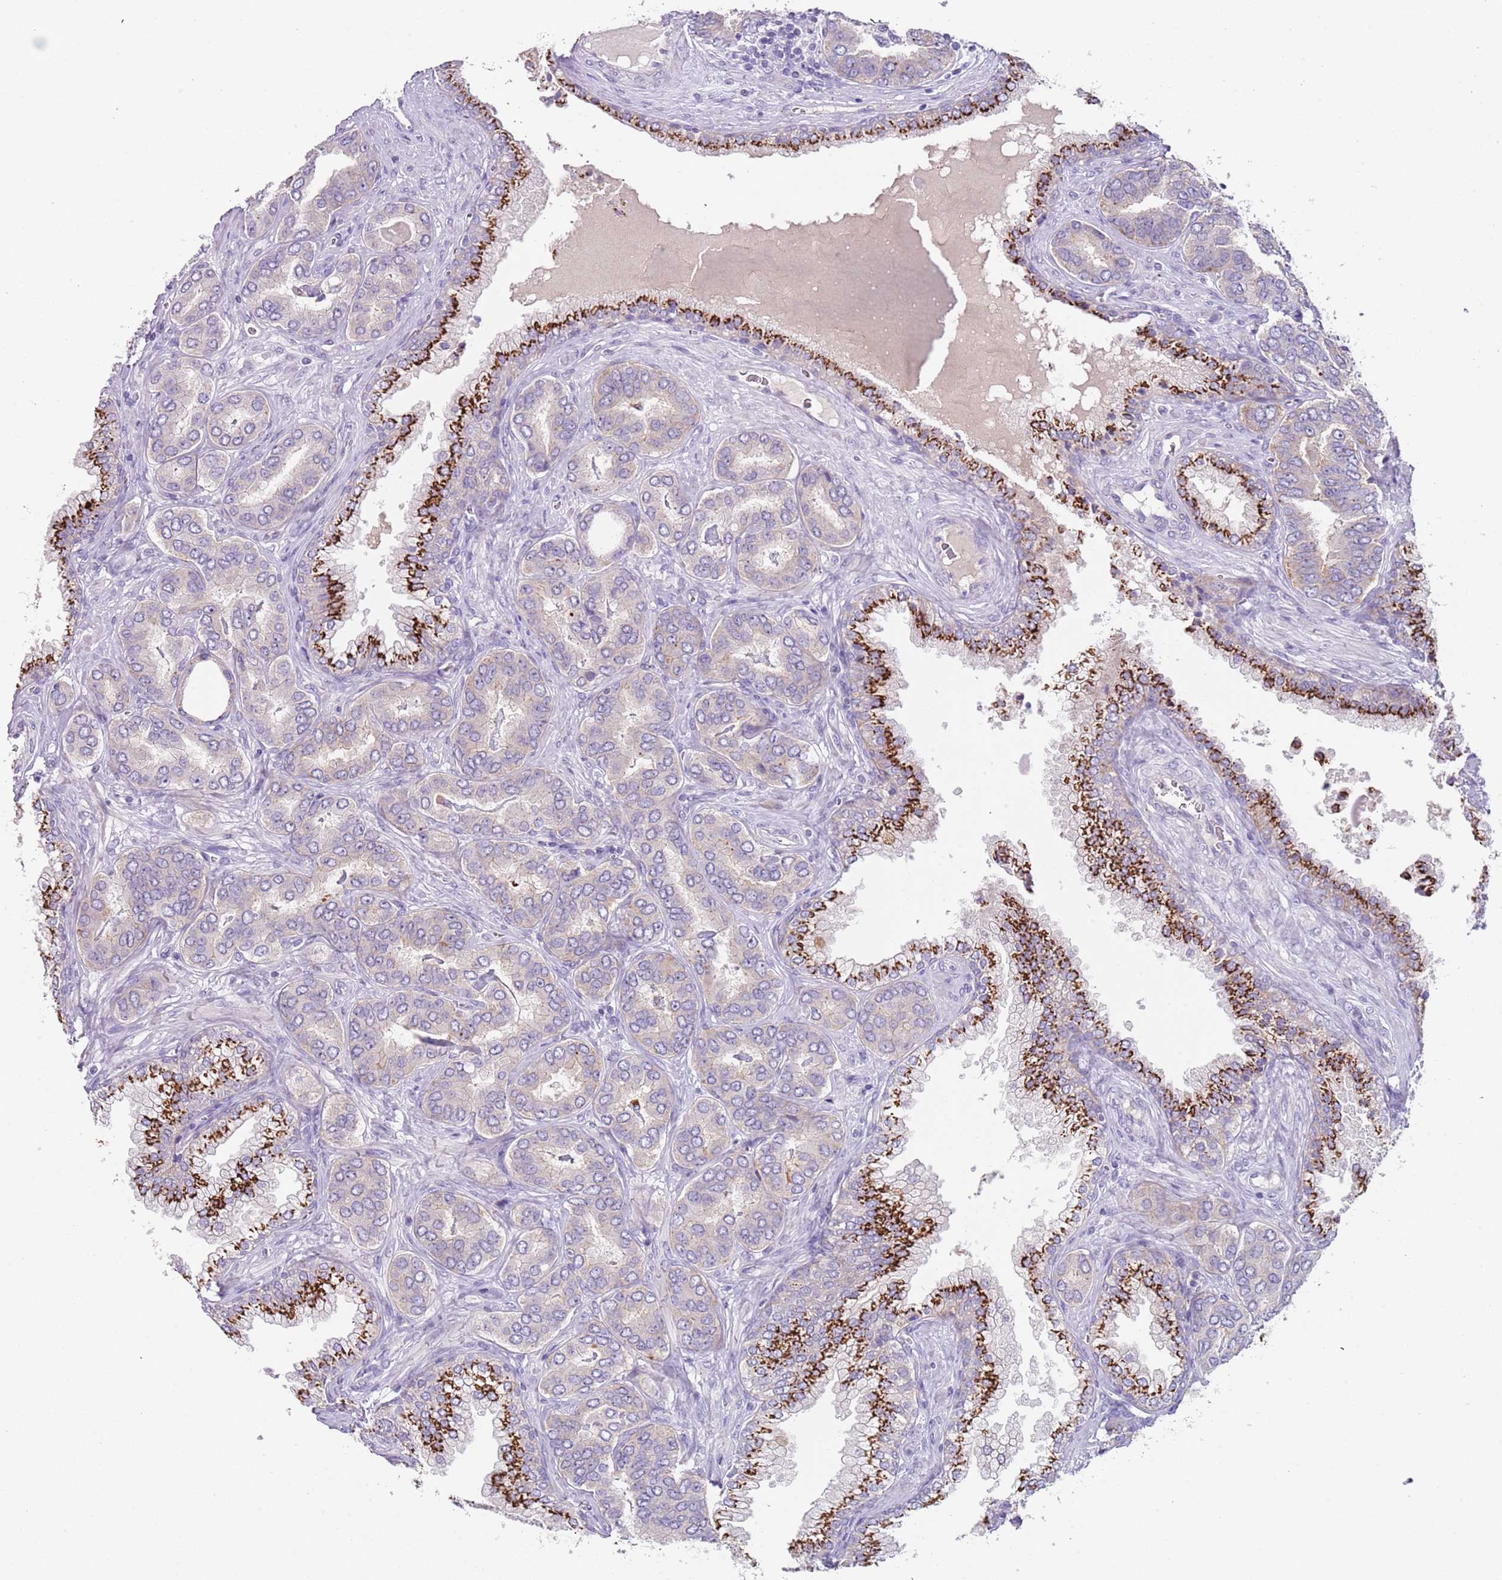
{"staining": {"intensity": "moderate", "quantity": "<25%", "location": "cytoplasmic/membranous"}, "tissue": "prostate cancer", "cell_type": "Tumor cells", "image_type": "cancer", "snomed": [{"axis": "morphology", "description": "Adenocarcinoma, High grade"}, {"axis": "topography", "description": "Prostate"}], "caption": "Prostate cancer (high-grade adenocarcinoma) stained with DAB immunohistochemistry exhibits low levels of moderate cytoplasmic/membranous positivity in approximately <25% of tumor cells. The staining was performed using DAB (3,3'-diaminobenzidine), with brown indicating positive protein expression. Nuclei are stained blue with hematoxylin.", "gene": "C2CD3", "patient": {"sex": "male", "age": 72}}